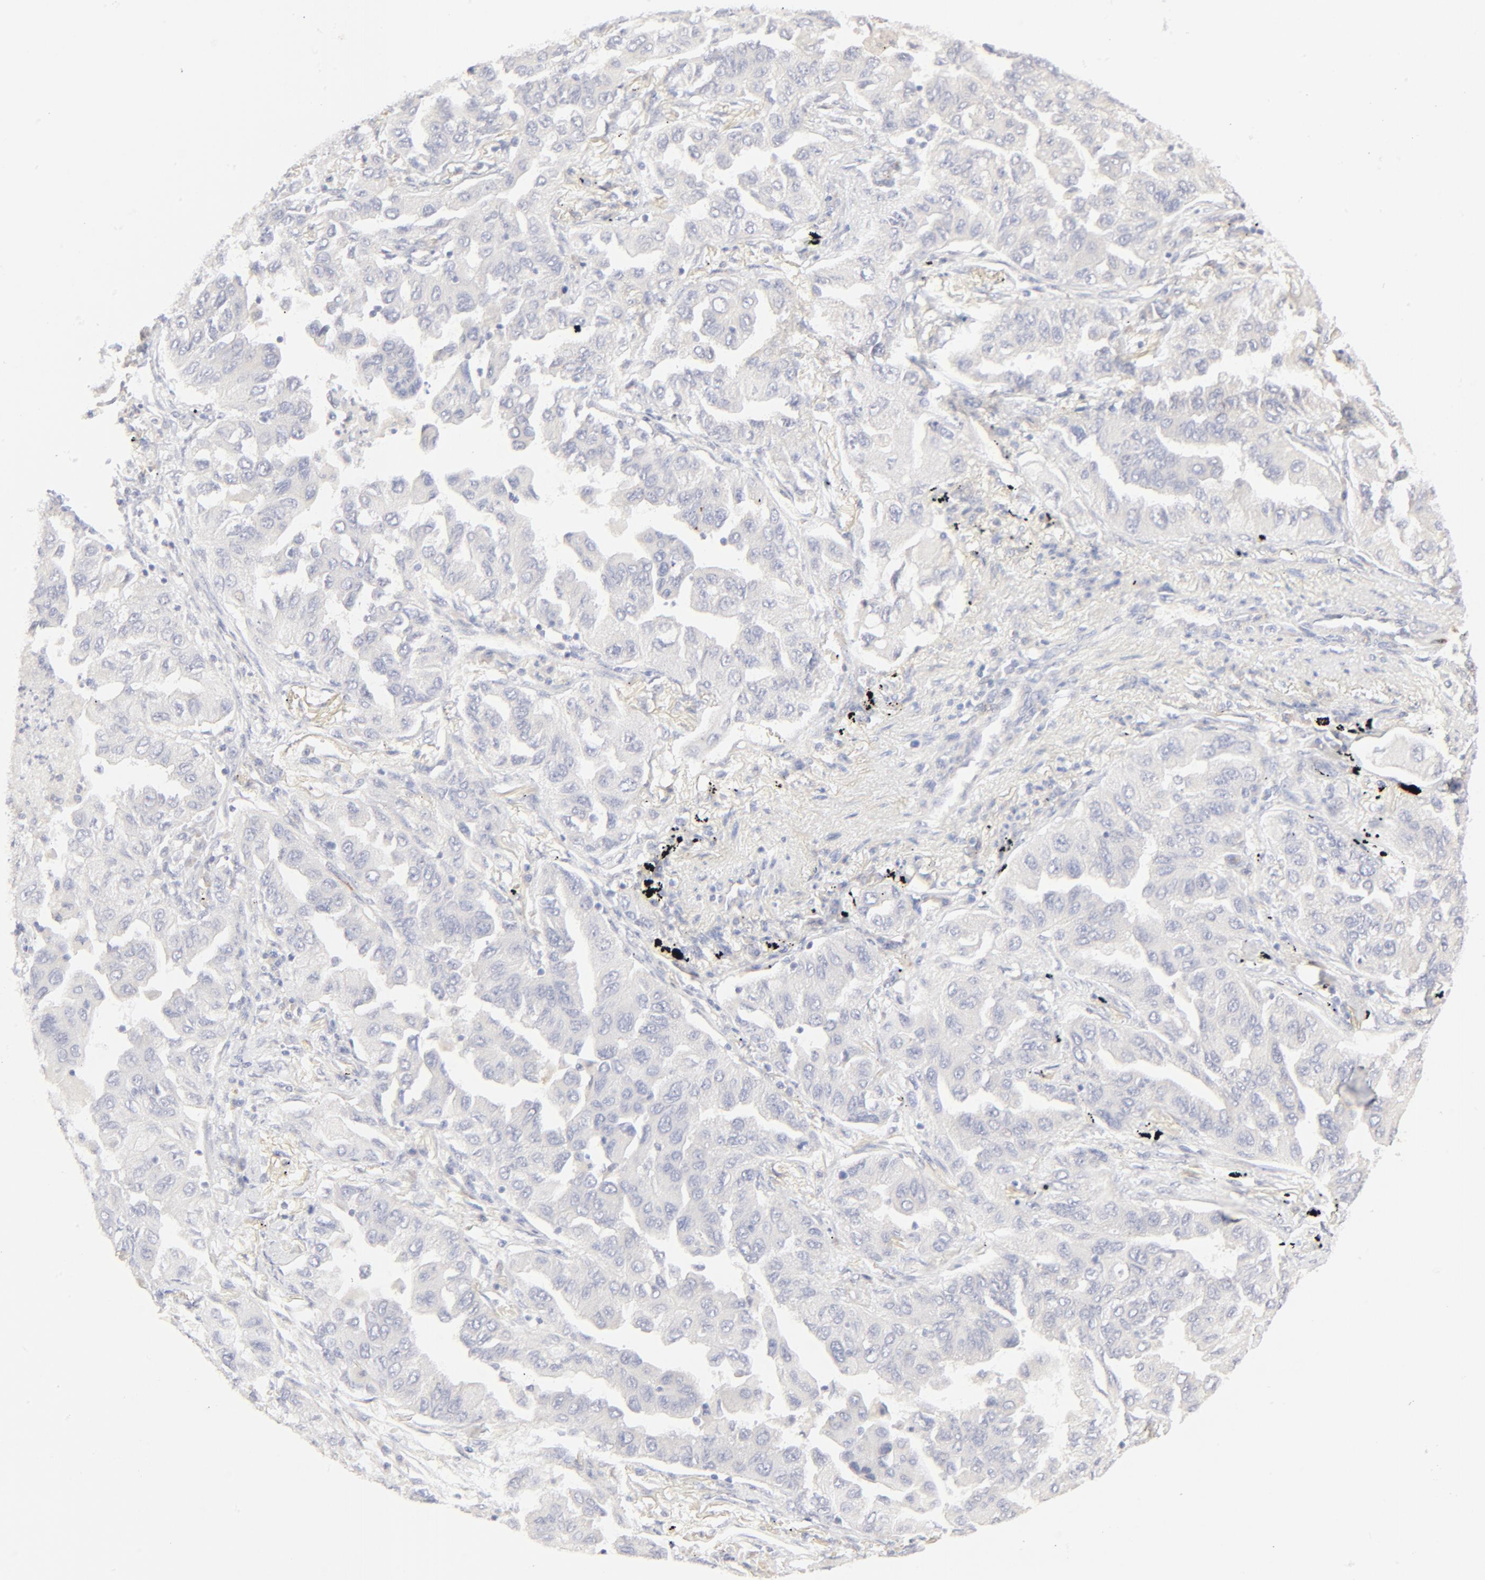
{"staining": {"intensity": "negative", "quantity": "none", "location": "none"}, "tissue": "lung cancer", "cell_type": "Tumor cells", "image_type": "cancer", "snomed": [{"axis": "morphology", "description": "Adenocarcinoma, NOS"}, {"axis": "topography", "description": "Lung"}], "caption": "An image of human lung cancer is negative for staining in tumor cells. Nuclei are stained in blue.", "gene": "NKX2-2", "patient": {"sex": "female", "age": 65}}